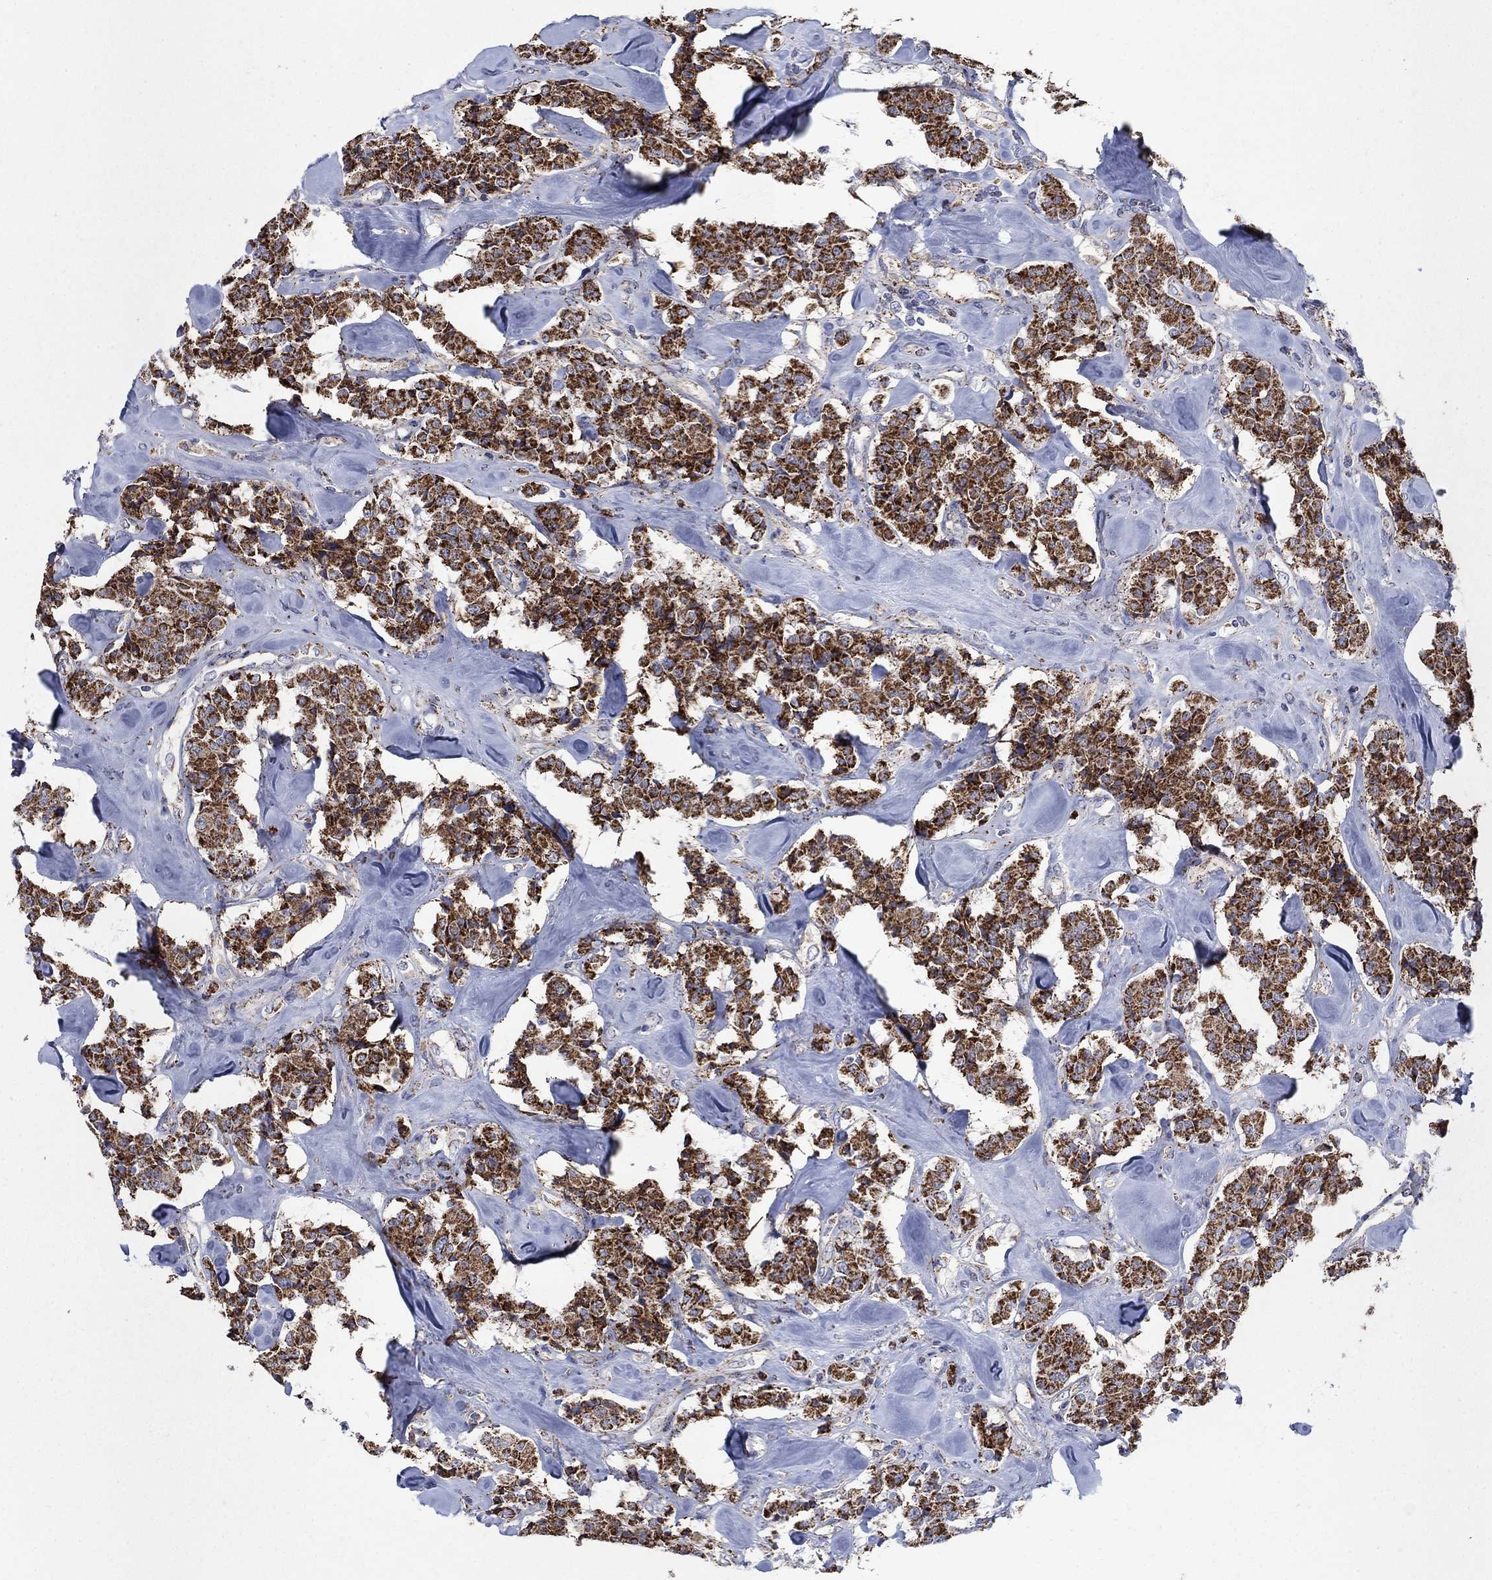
{"staining": {"intensity": "strong", "quantity": ">75%", "location": "cytoplasmic/membranous"}, "tissue": "carcinoid", "cell_type": "Tumor cells", "image_type": "cancer", "snomed": [{"axis": "morphology", "description": "Carcinoid, malignant, NOS"}, {"axis": "topography", "description": "Pancreas"}], "caption": "Strong cytoplasmic/membranous expression for a protein is identified in about >75% of tumor cells of carcinoid (malignant) using immunohistochemistry.", "gene": "PNPLA2", "patient": {"sex": "male", "age": 41}}